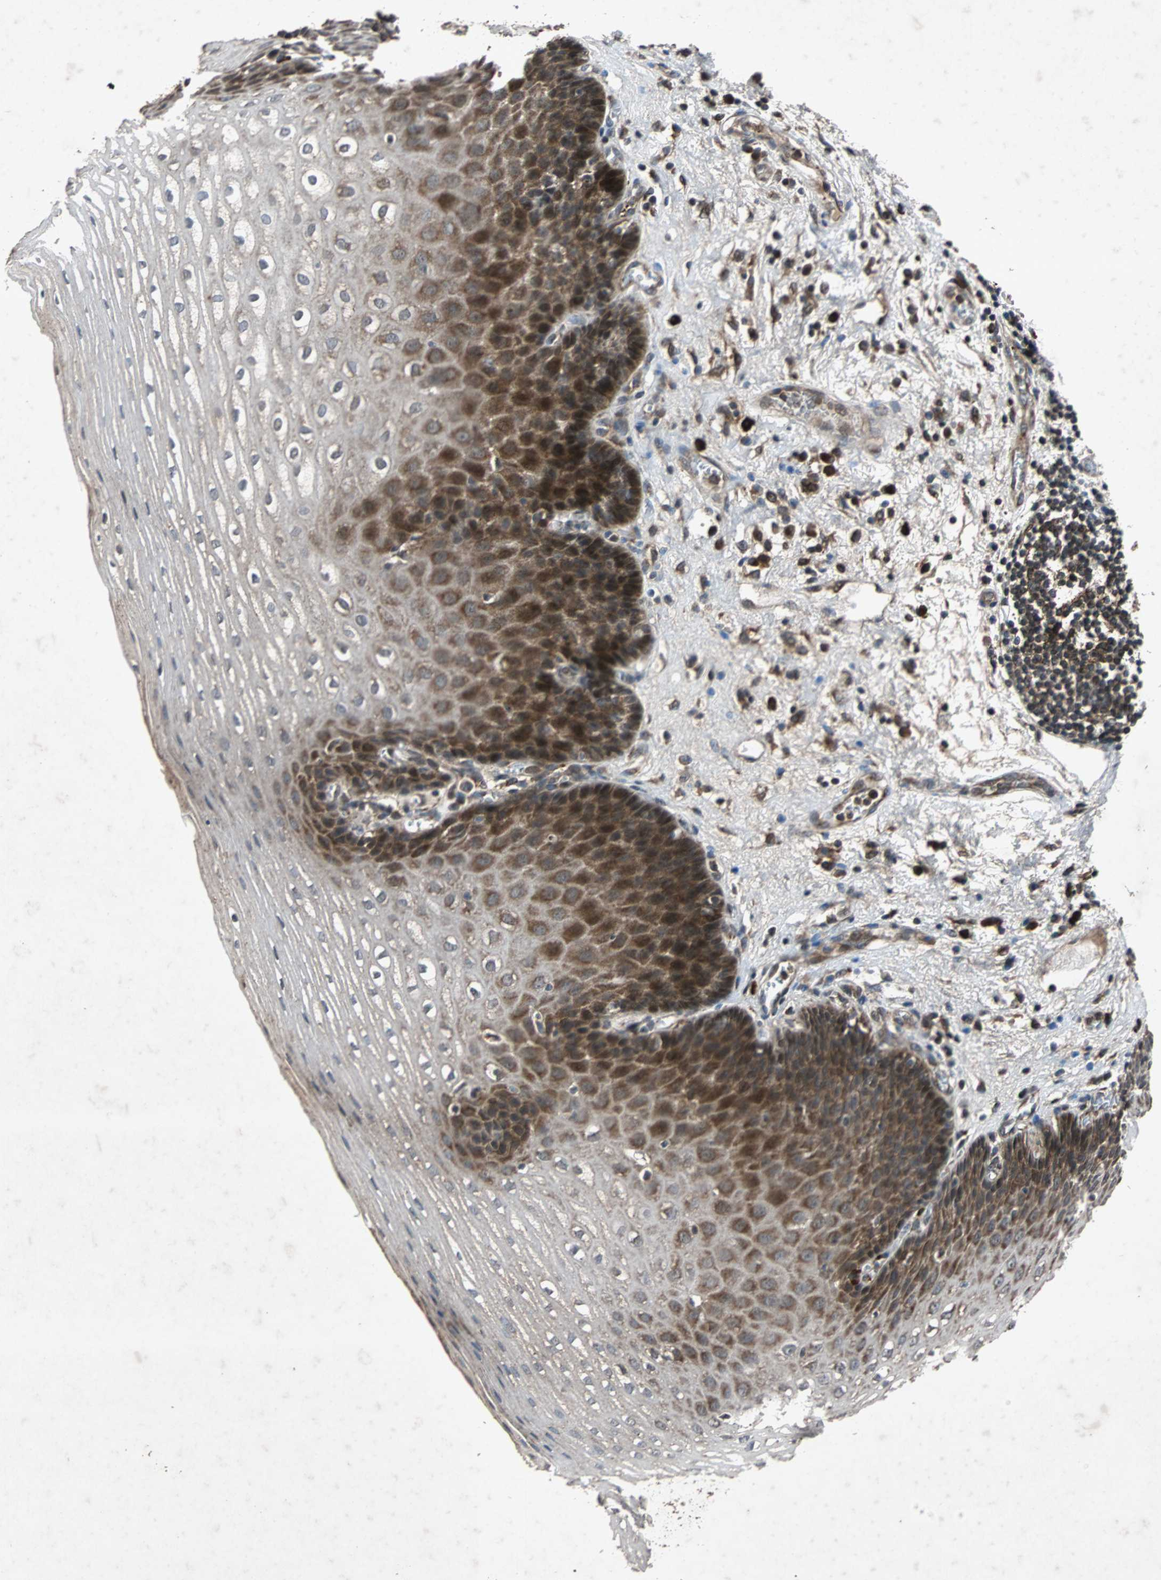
{"staining": {"intensity": "strong", "quantity": "<25%", "location": "cytoplasmic/membranous,nuclear"}, "tissue": "esophagus", "cell_type": "Squamous epithelial cells", "image_type": "normal", "snomed": [{"axis": "morphology", "description": "Normal tissue, NOS"}, {"axis": "topography", "description": "Esophagus"}], "caption": "Squamous epithelial cells display medium levels of strong cytoplasmic/membranous,nuclear positivity in about <25% of cells in benign human esophagus. Using DAB (3,3'-diaminobenzidine) (brown) and hematoxylin (blue) stains, captured at high magnification using brightfield microscopy.", "gene": "USP31", "patient": {"sex": "male", "age": 48}}